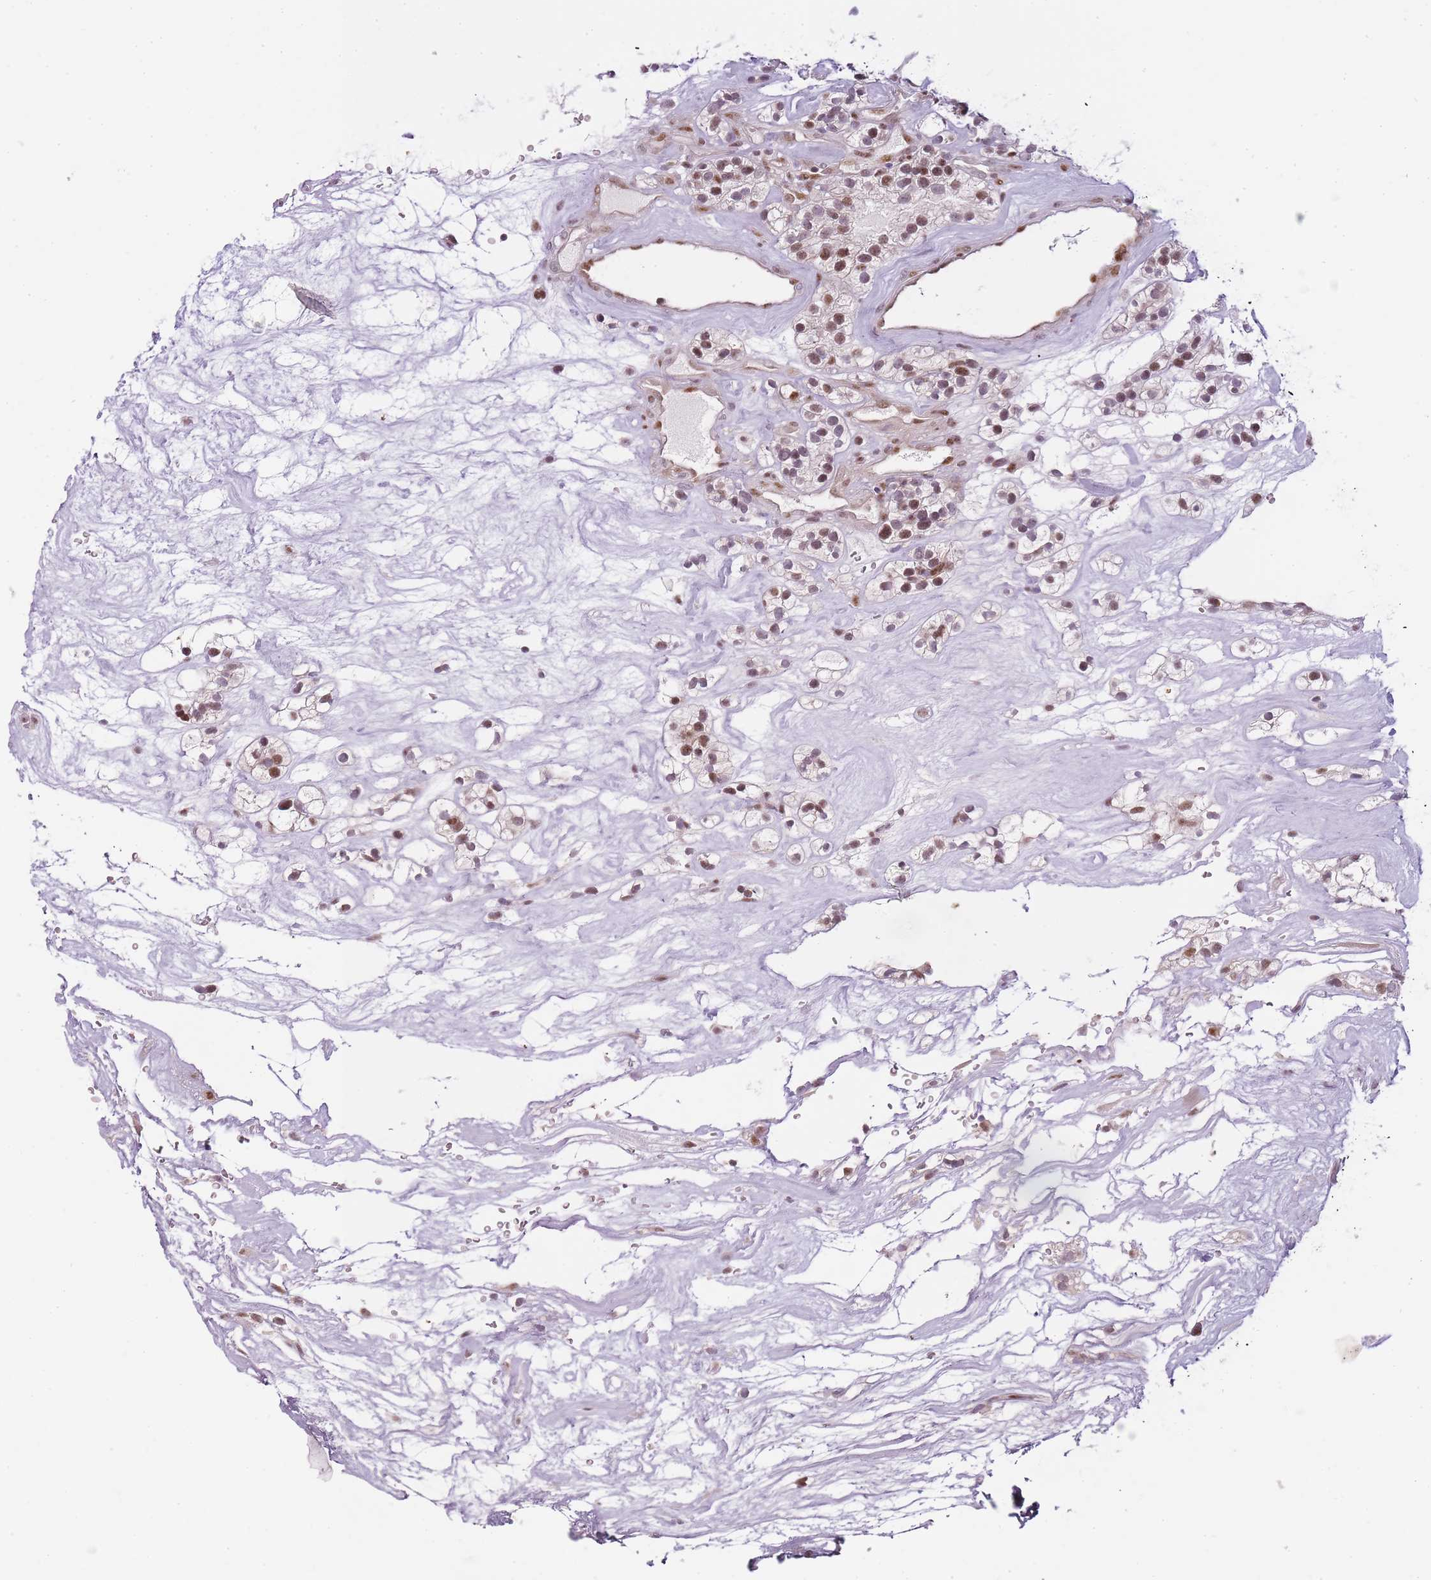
{"staining": {"intensity": "moderate", "quantity": ">75%", "location": "nuclear"}, "tissue": "renal cancer", "cell_type": "Tumor cells", "image_type": "cancer", "snomed": [{"axis": "morphology", "description": "Adenocarcinoma, NOS"}, {"axis": "topography", "description": "Kidney"}], "caption": "DAB (3,3'-diaminobenzidine) immunohistochemical staining of human renal cancer shows moderate nuclear protein positivity in approximately >75% of tumor cells.", "gene": "OGG1", "patient": {"sex": "female", "age": 57}}